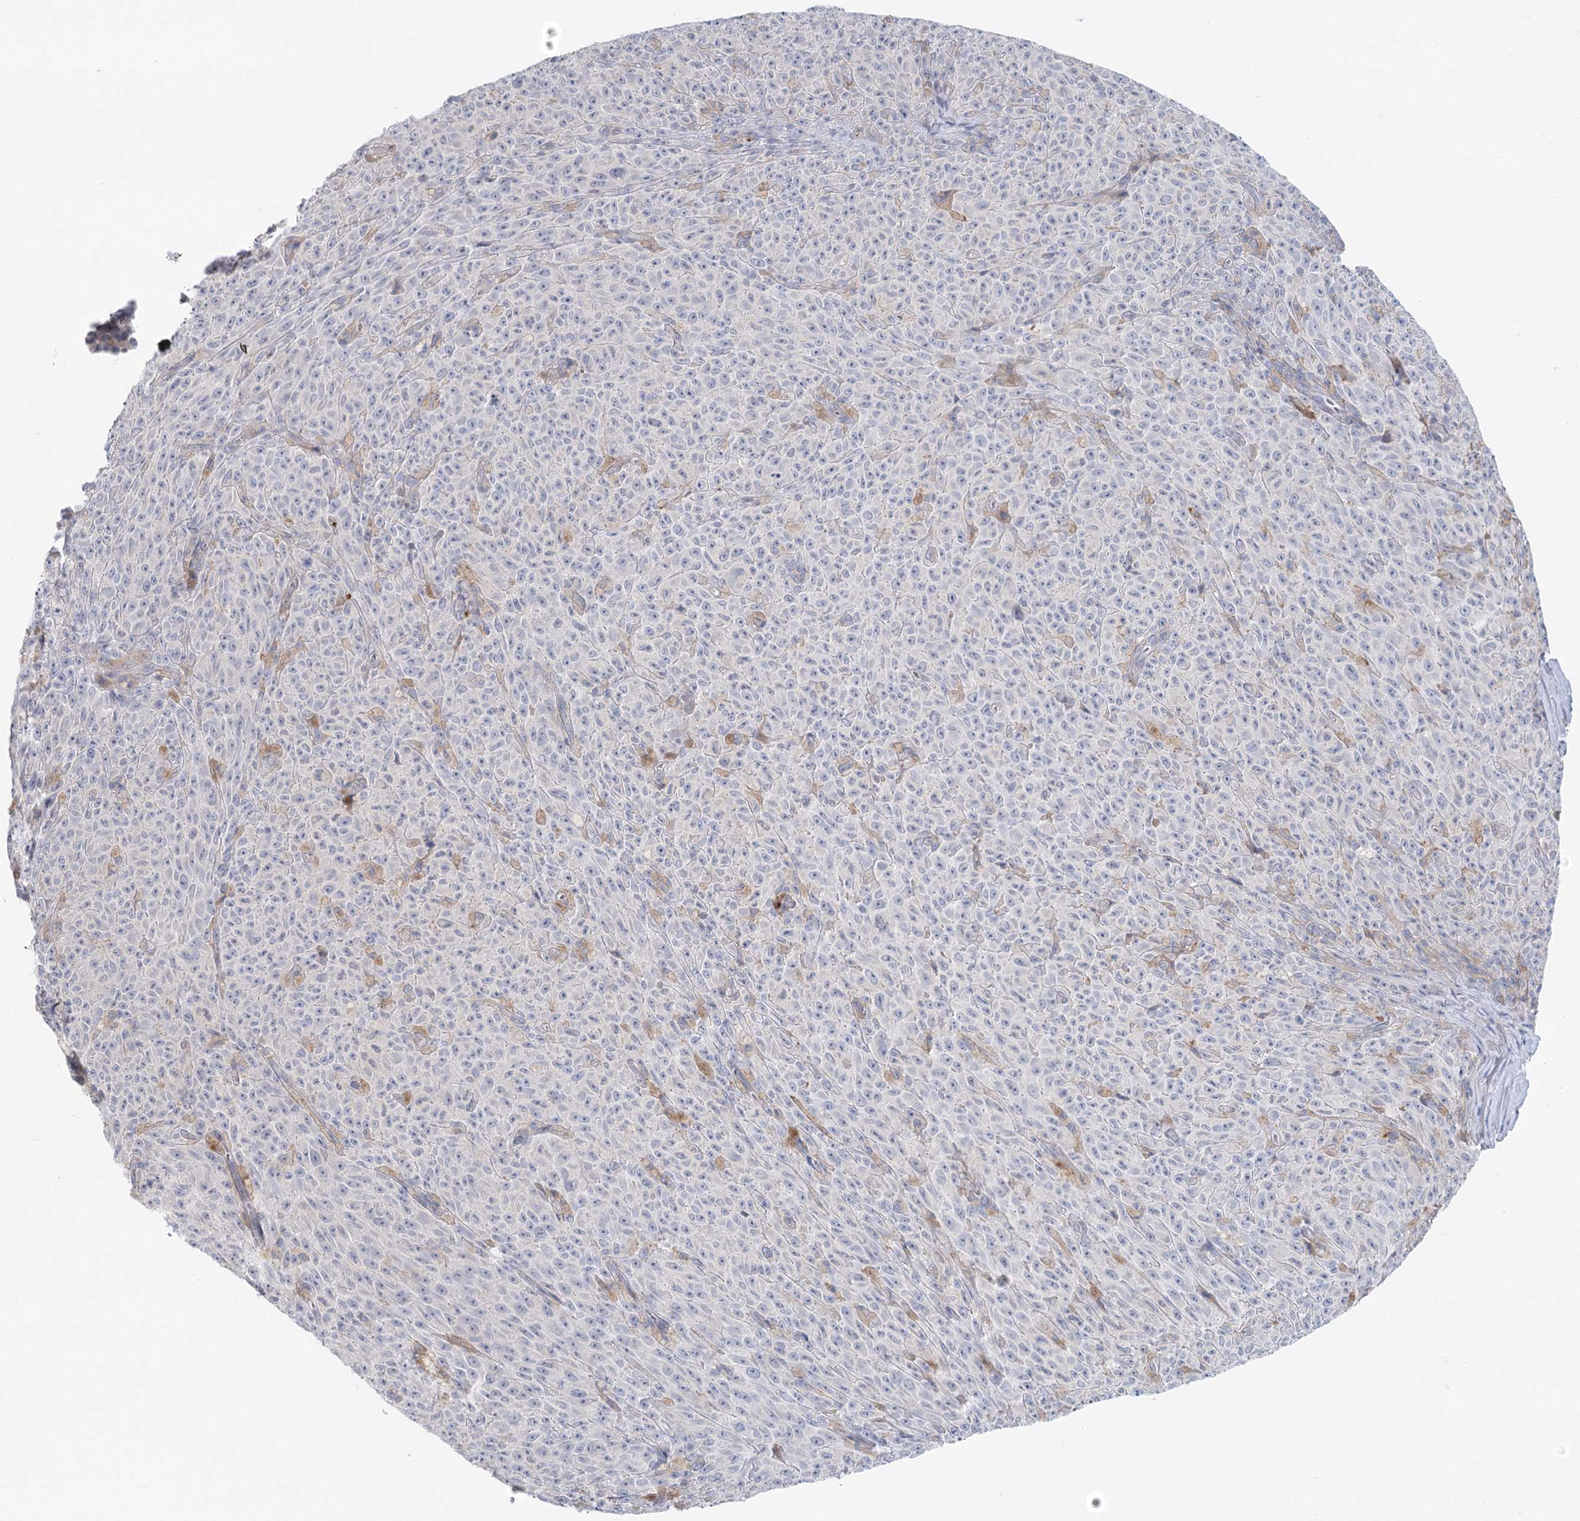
{"staining": {"intensity": "negative", "quantity": "none", "location": "none"}, "tissue": "melanoma", "cell_type": "Tumor cells", "image_type": "cancer", "snomed": [{"axis": "morphology", "description": "Malignant melanoma, NOS"}, {"axis": "topography", "description": "Skin"}], "caption": "Tumor cells show no significant expression in melanoma.", "gene": "SCN11A", "patient": {"sex": "female", "age": 82}}